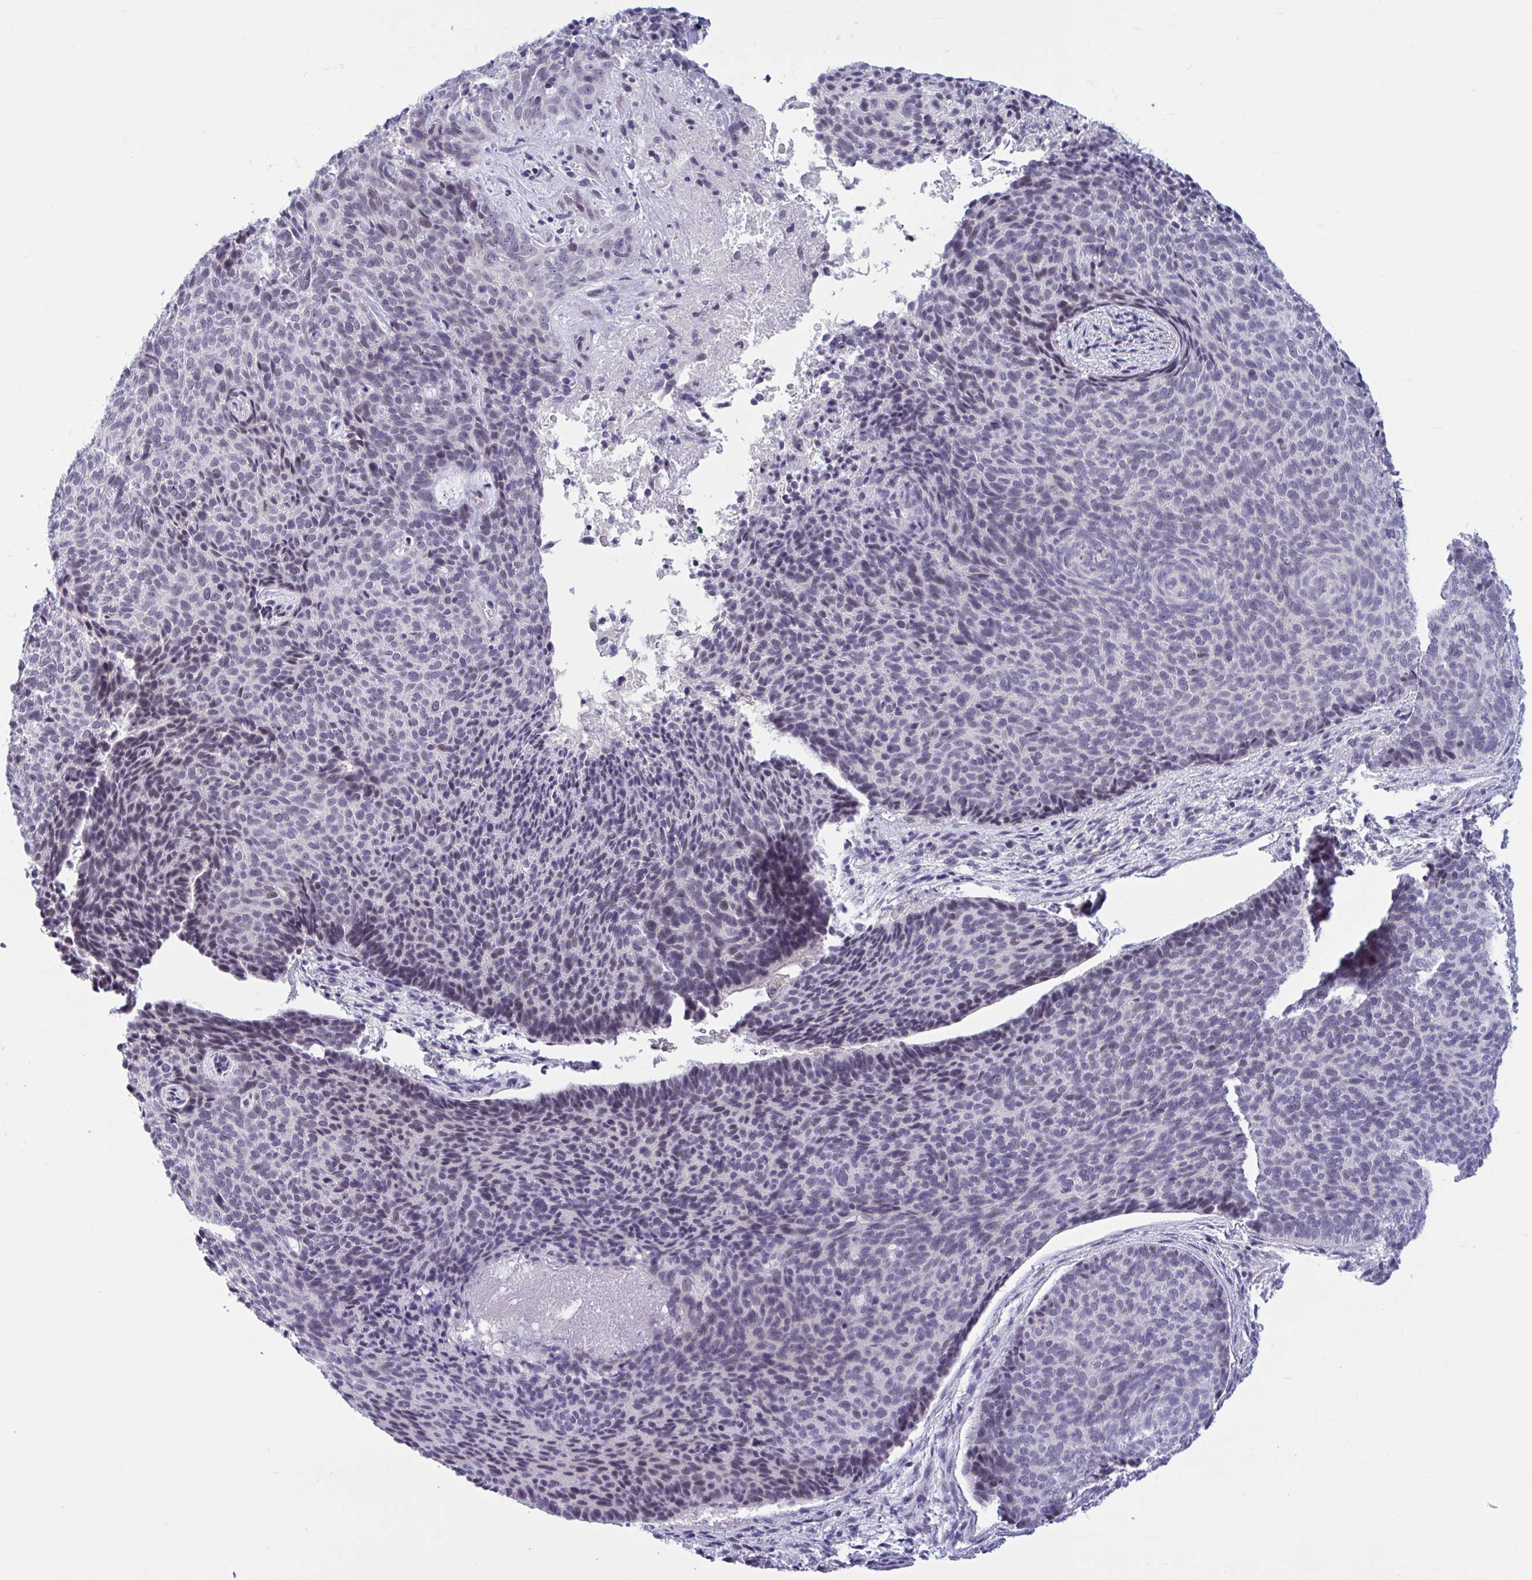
{"staining": {"intensity": "negative", "quantity": "none", "location": "none"}, "tissue": "skin cancer", "cell_type": "Tumor cells", "image_type": "cancer", "snomed": [{"axis": "morphology", "description": "Basal cell carcinoma"}, {"axis": "topography", "description": "Skin"}, {"axis": "topography", "description": "Skin of head"}], "caption": "Immunohistochemistry of skin basal cell carcinoma exhibits no expression in tumor cells.", "gene": "CNGB3", "patient": {"sex": "female", "age": 92}}